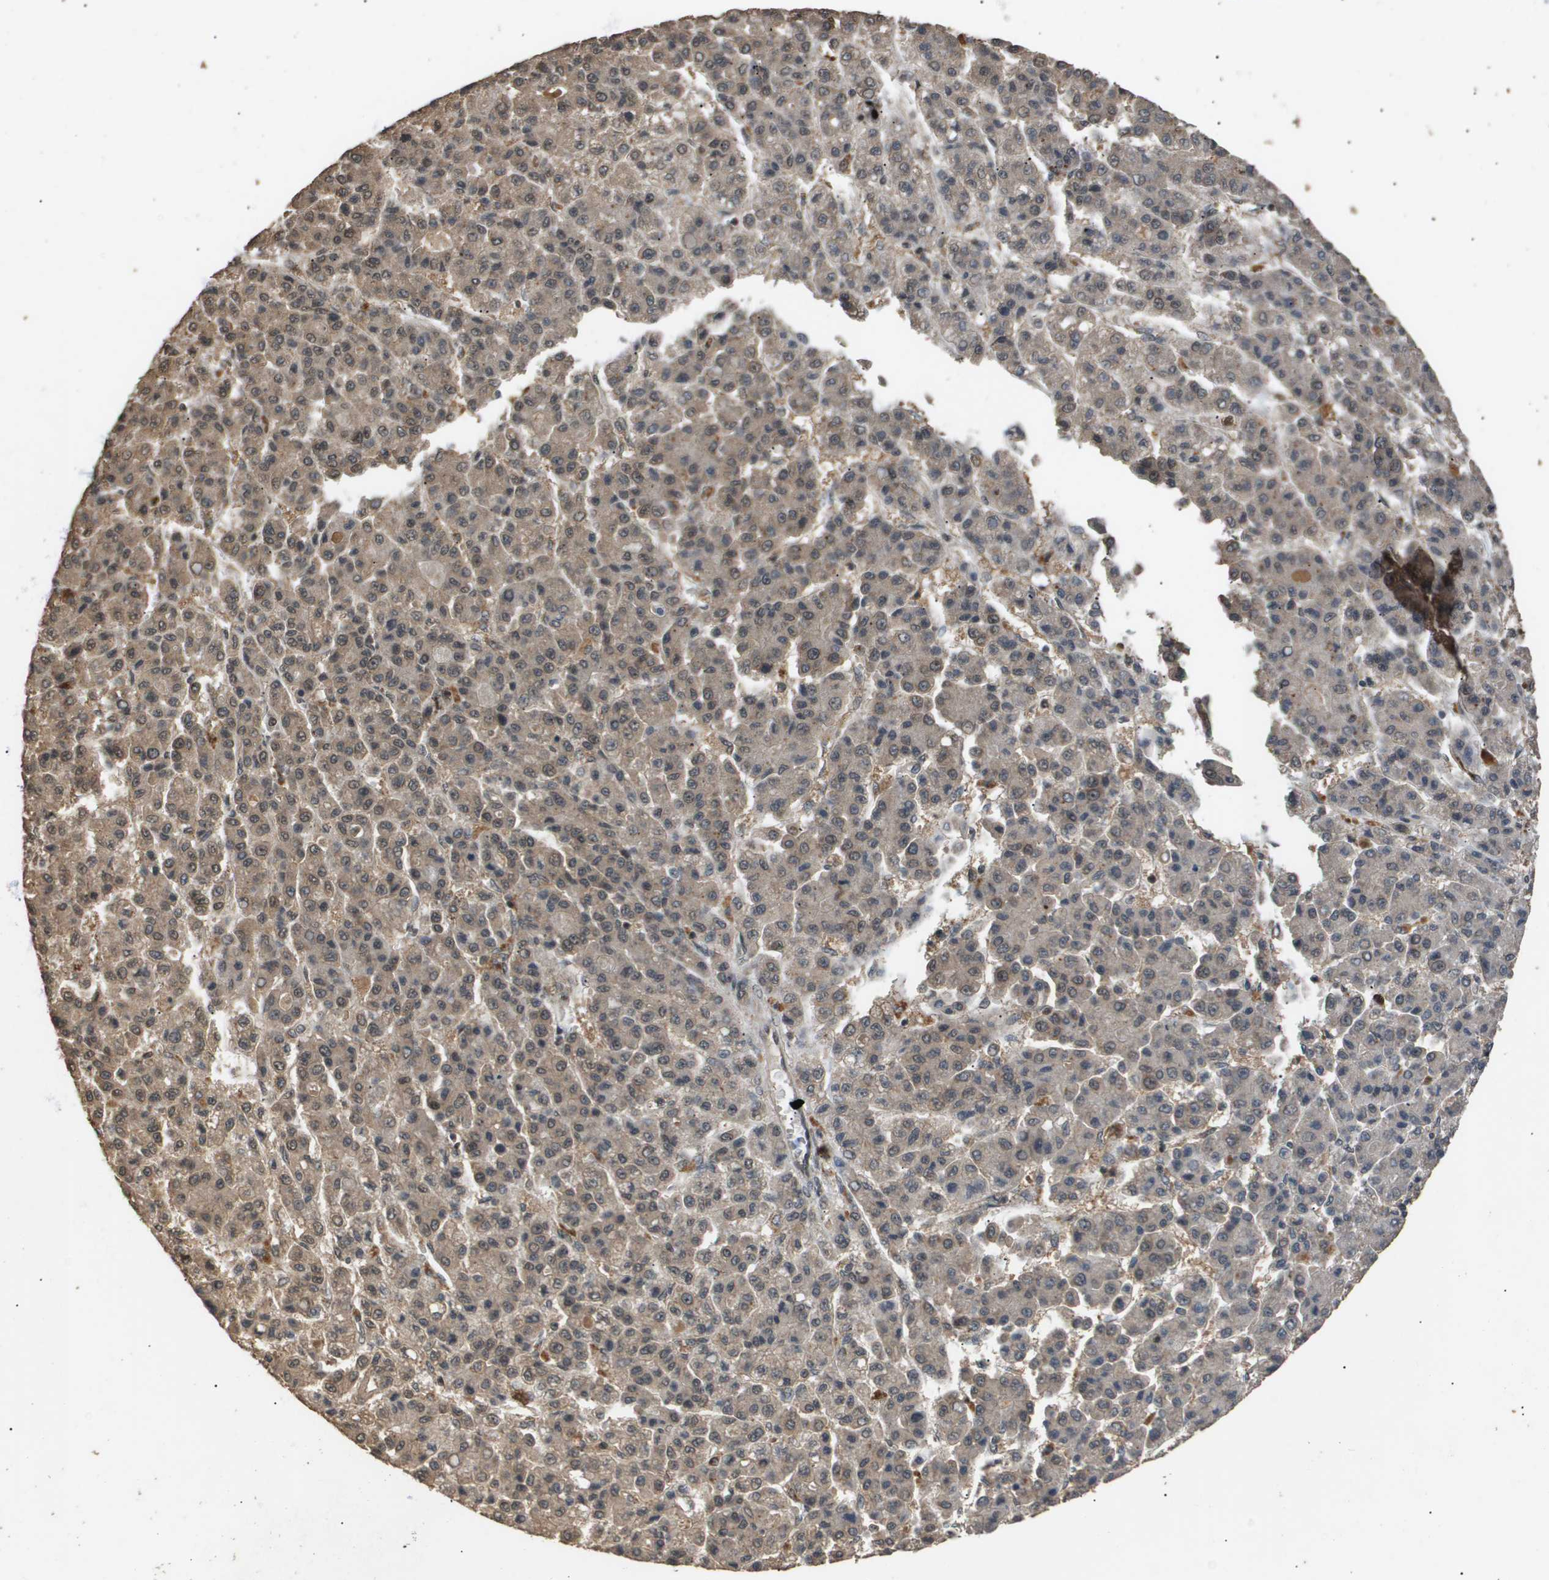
{"staining": {"intensity": "weak", "quantity": "25%-75%", "location": "cytoplasmic/membranous,nuclear"}, "tissue": "liver cancer", "cell_type": "Tumor cells", "image_type": "cancer", "snomed": [{"axis": "morphology", "description": "Carcinoma, Hepatocellular, NOS"}, {"axis": "topography", "description": "Liver"}], "caption": "Brown immunohistochemical staining in human liver cancer reveals weak cytoplasmic/membranous and nuclear expression in approximately 25%-75% of tumor cells. Immunohistochemistry stains the protein of interest in brown and the nuclei are stained blue.", "gene": "ING1", "patient": {"sex": "male", "age": 70}}